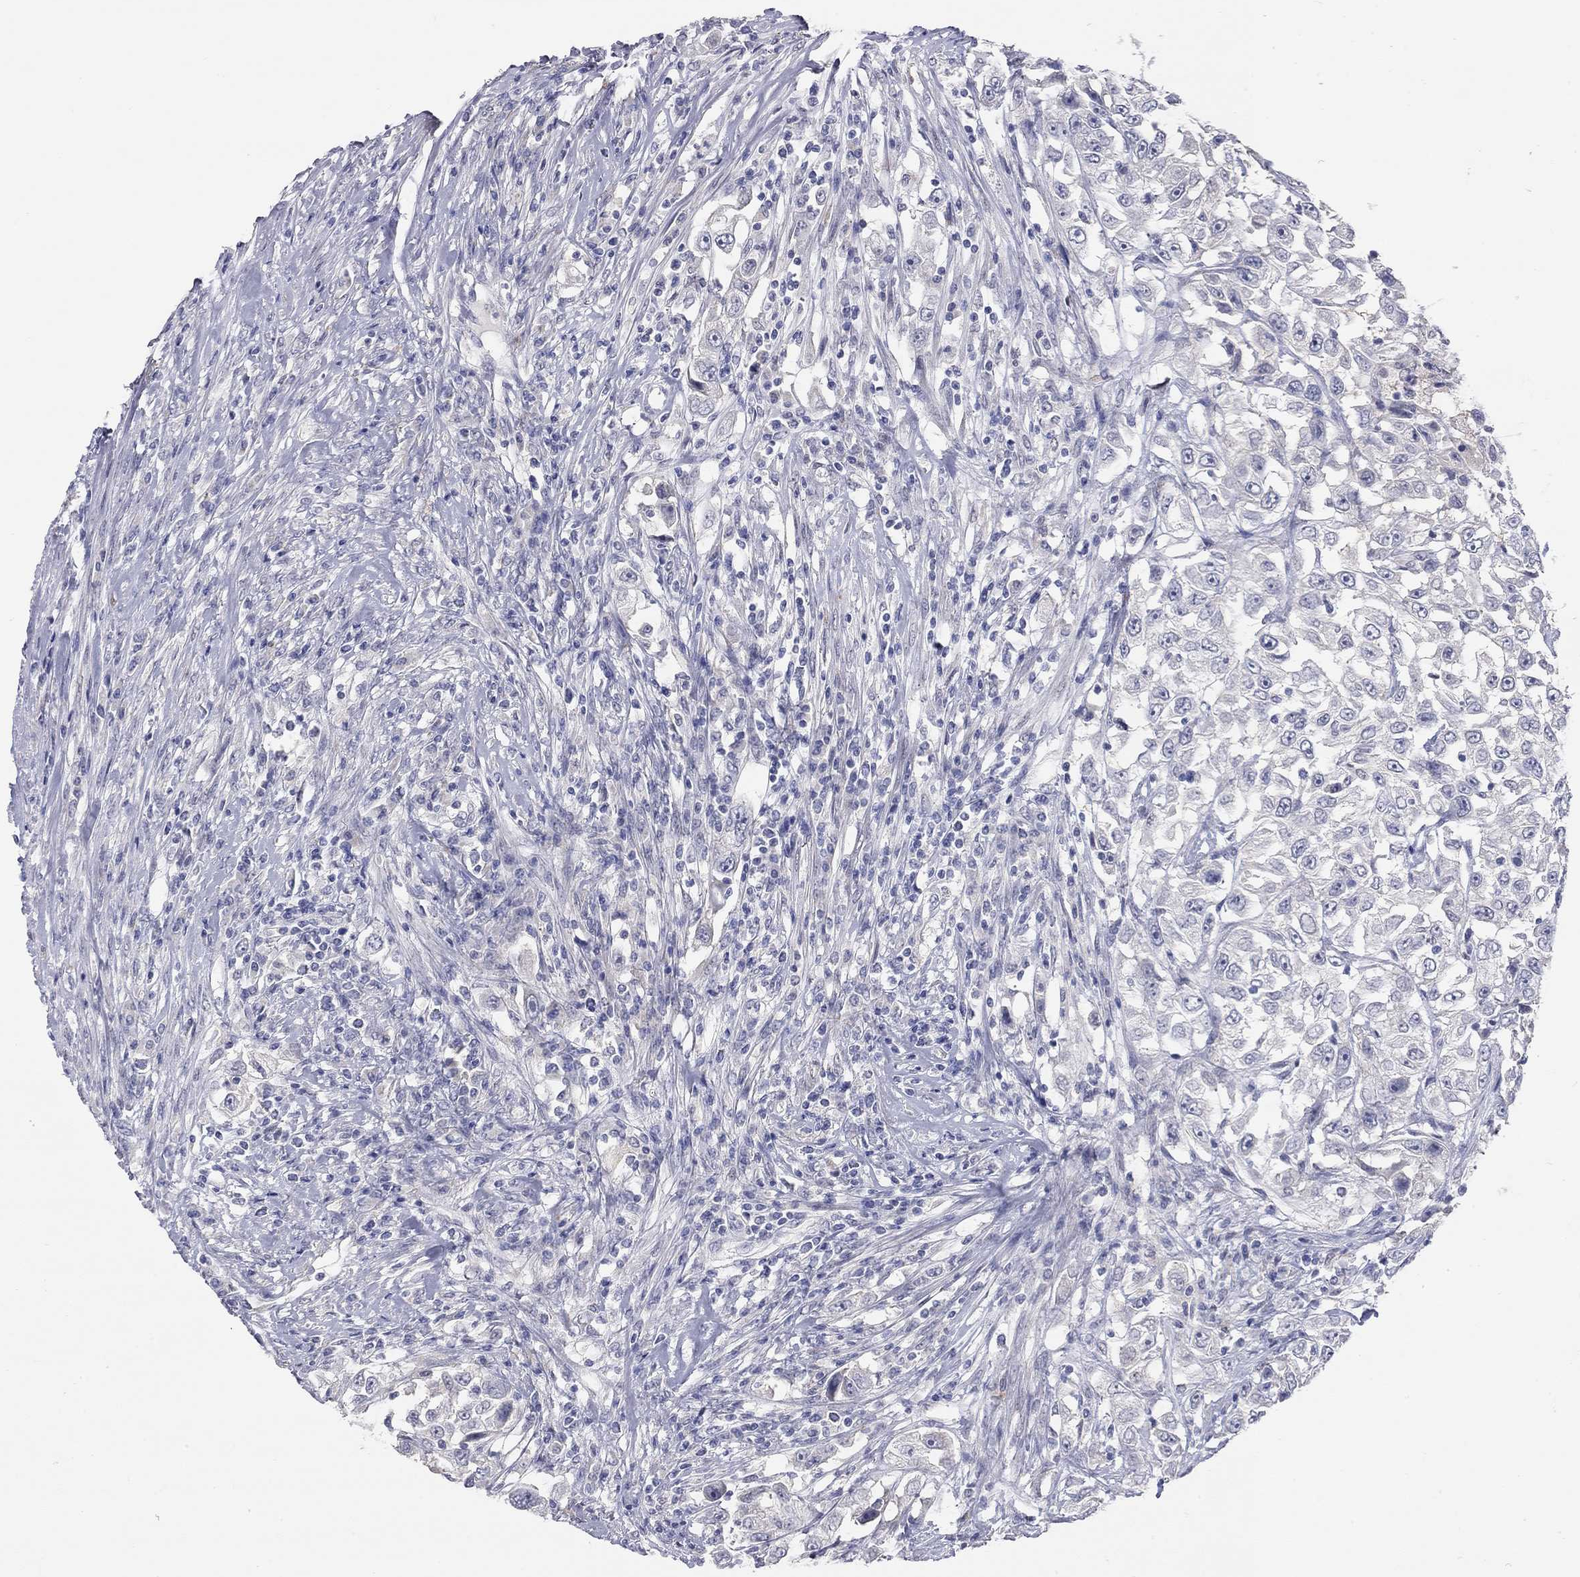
{"staining": {"intensity": "negative", "quantity": "none", "location": "none"}, "tissue": "urothelial cancer", "cell_type": "Tumor cells", "image_type": "cancer", "snomed": [{"axis": "morphology", "description": "Urothelial carcinoma, High grade"}, {"axis": "topography", "description": "Urinary bladder"}], "caption": "Immunohistochemistry (IHC) histopathology image of urothelial cancer stained for a protein (brown), which demonstrates no expression in tumor cells.", "gene": "PAPSS2", "patient": {"sex": "female", "age": 56}}